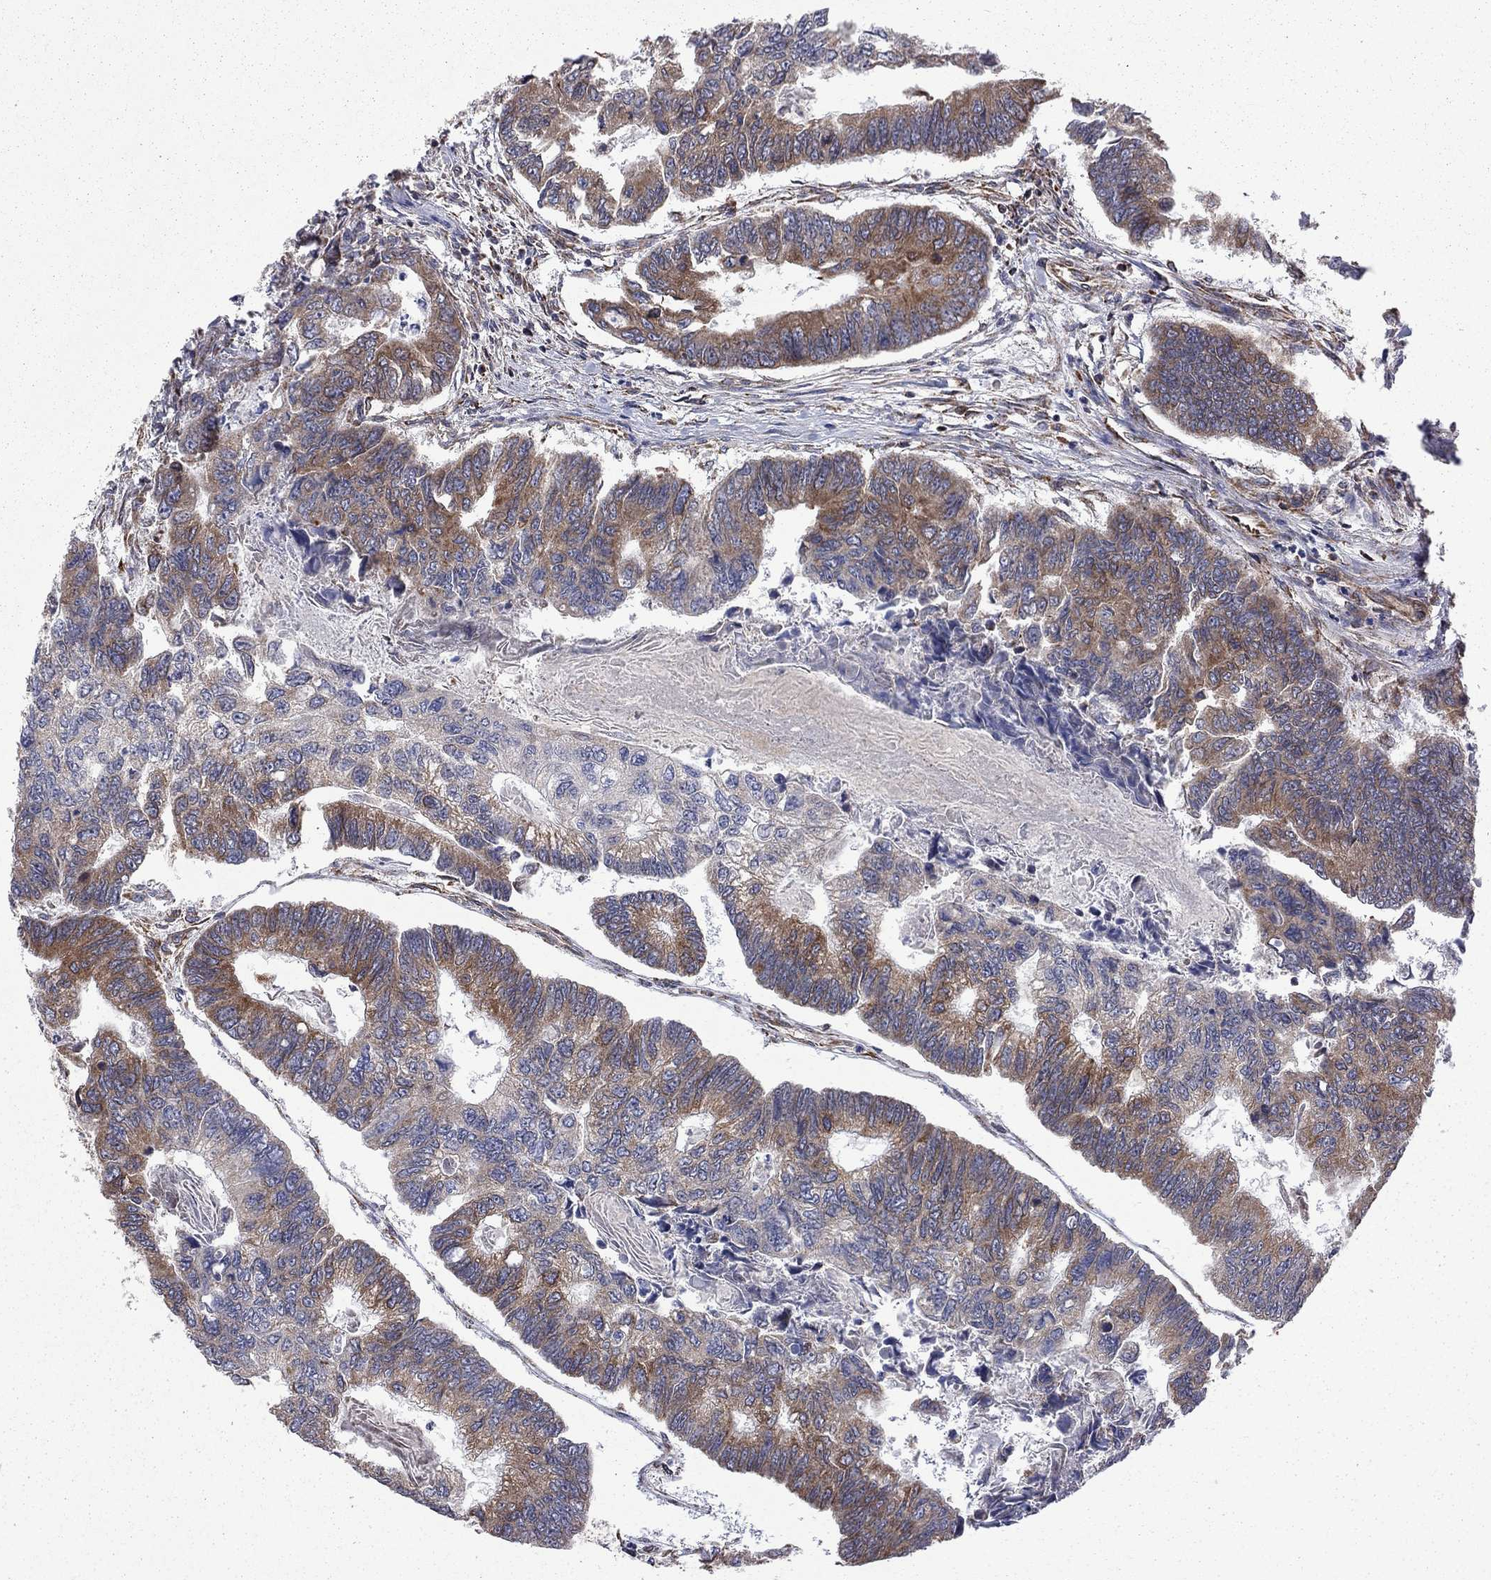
{"staining": {"intensity": "moderate", "quantity": "25%-75%", "location": "cytoplasmic/membranous"}, "tissue": "colorectal cancer", "cell_type": "Tumor cells", "image_type": "cancer", "snomed": [{"axis": "morphology", "description": "Adenocarcinoma, NOS"}, {"axis": "topography", "description": "Colon"}], "caption": "Brown immunohistochemical staining in colorectal adenocarcinoma demonstrates moderate cytoplasmic/membranous staining in approximately 25%-75% of tumor cells.", "gene": "CLPTM1", "patient": {"sex": "female", "age": 65}}